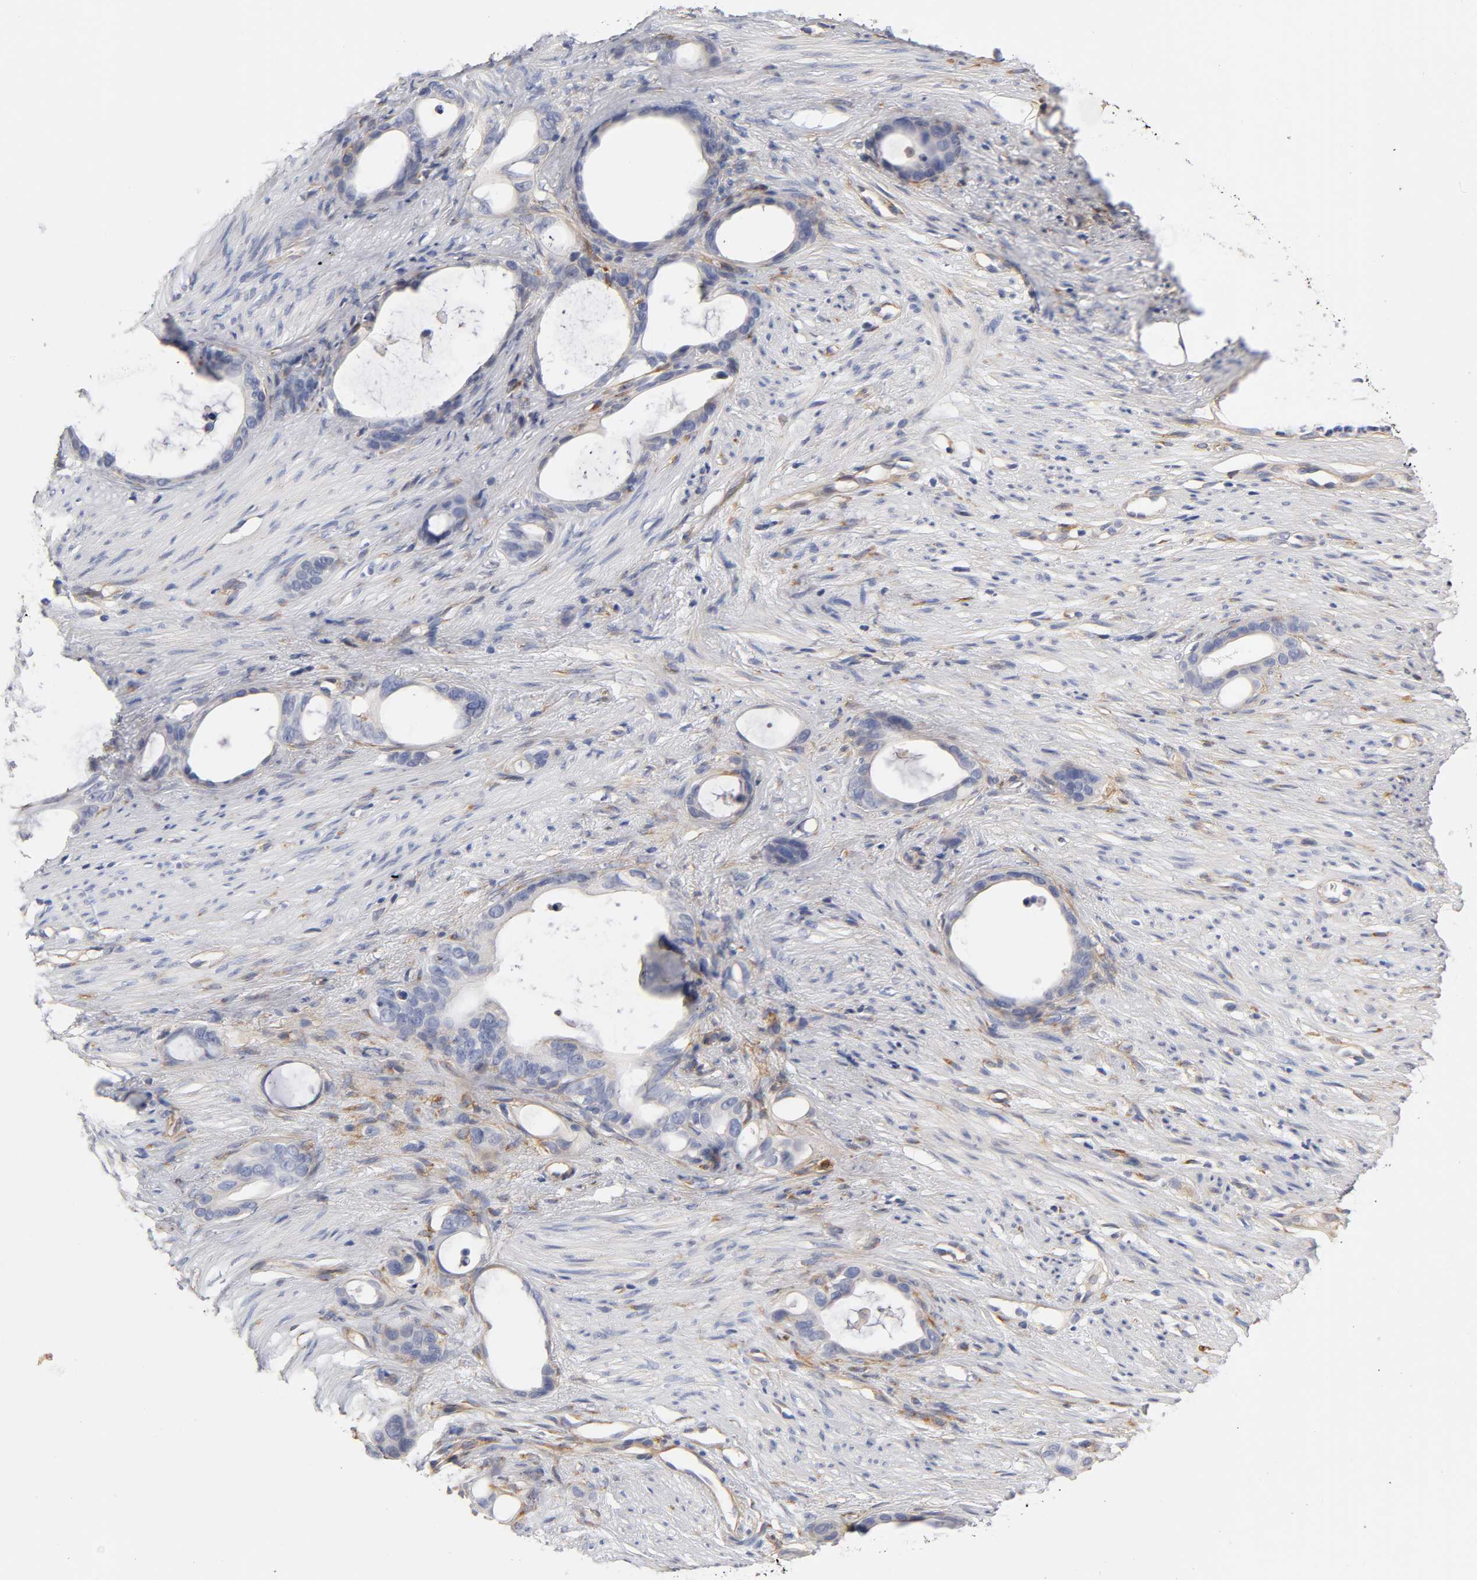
{"staining": {"intensity": "negative", "quantity": "none", "location": "none"}, "tissue": "stomach cancer", "cell_type": "Tumor cells", "image_type": "cancer", "snomed": [{"axis": "morphology", "description": "Adenocarcinoma, NOS"}, {"axis": "topography", "description": "Stomach"}], "caption": "High power microscopy photomicrograph of an immunohistochemistry micrograph of stomach cancer (adenocarcinoma), revealing no significant positivity in tumor cells. The staining was performed using DAB to visualize the protein expression in brown, while the nuclei were stained in blue with hematoxylin (Magnification: 20x).", "gene": "LAMB1", "patient": {"sex": "female", "age": 75}}